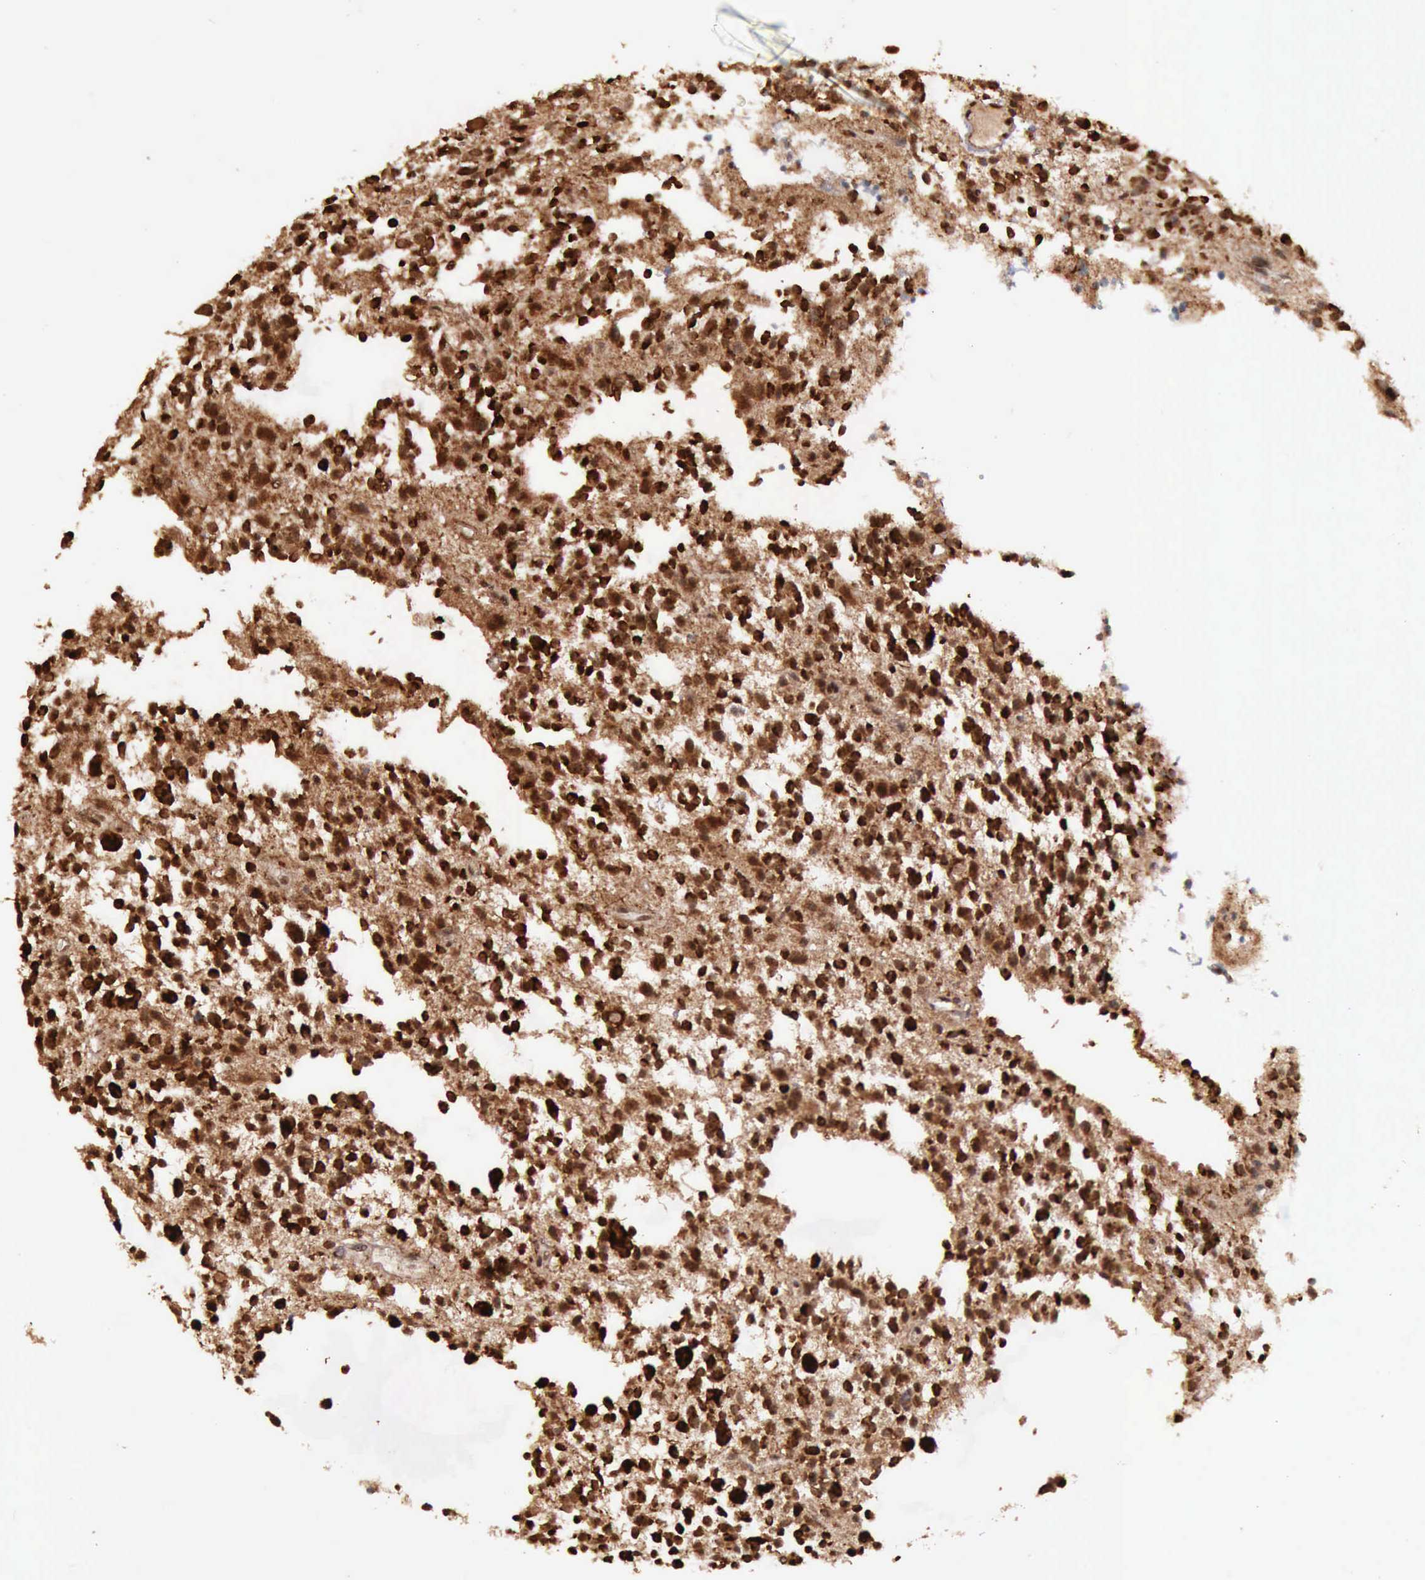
{"staining": {"intensity": "strong", "quantity": ">75%", "location": "cytoplasmic/membranous"}, "tissue": "glioma", "cell_type": "Tumor cells", "image_type": "cancer", "snomed": [{"axis": "morphology", "description": "Glioma, malignant, Low grade"}, {"axis": "topography", "description": "Brain"}], "caption": "Protein analysis of glioma tissue demonstrates strong cytoplasmic/membranous positivity in about >75% of tumor cells. (brown staining indicates protein expression, while blue staining denotes nuclei).", "gene": "ARMCX3", "patient": {"sex": "female", "age": 36}}